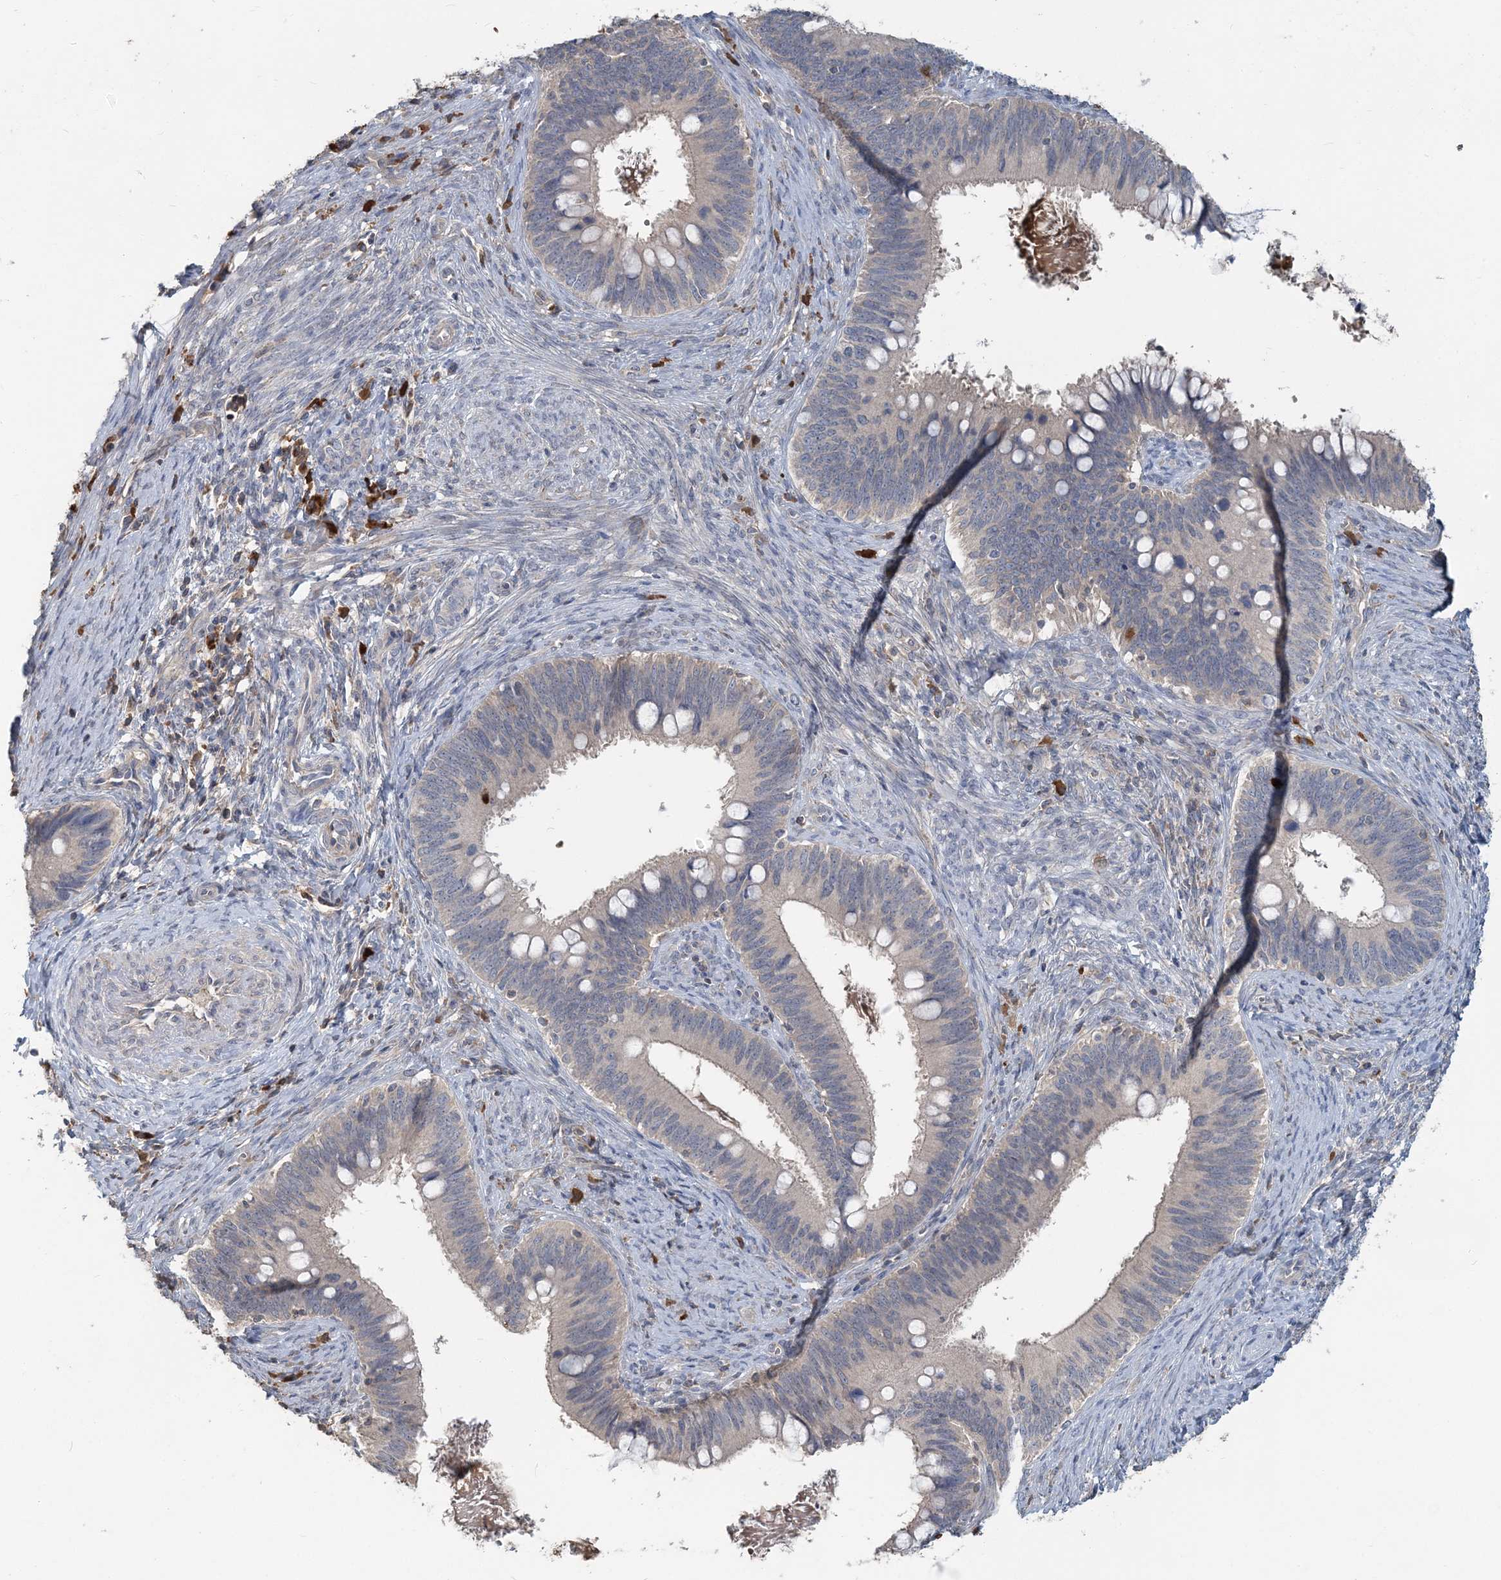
{"staining": {"intensity": "negative", "quantity": "none", "location": "none"}, "tissue": "cervical cancer", "cell_type": "Tumor cells", "image_type": "cancer", "snomed": [{"axis": "morphology", "description": "Adenocarcinoma, NOS"}, {"axis": "topography", "description": "Cervix"}], "caption": "Immunohistochemical staining of human adenocarcinoma (cervical) demonstrates no significant positivity in tumor cells.", "gene": "RNF25", "patient": {"sex": "female", "age": 42}}